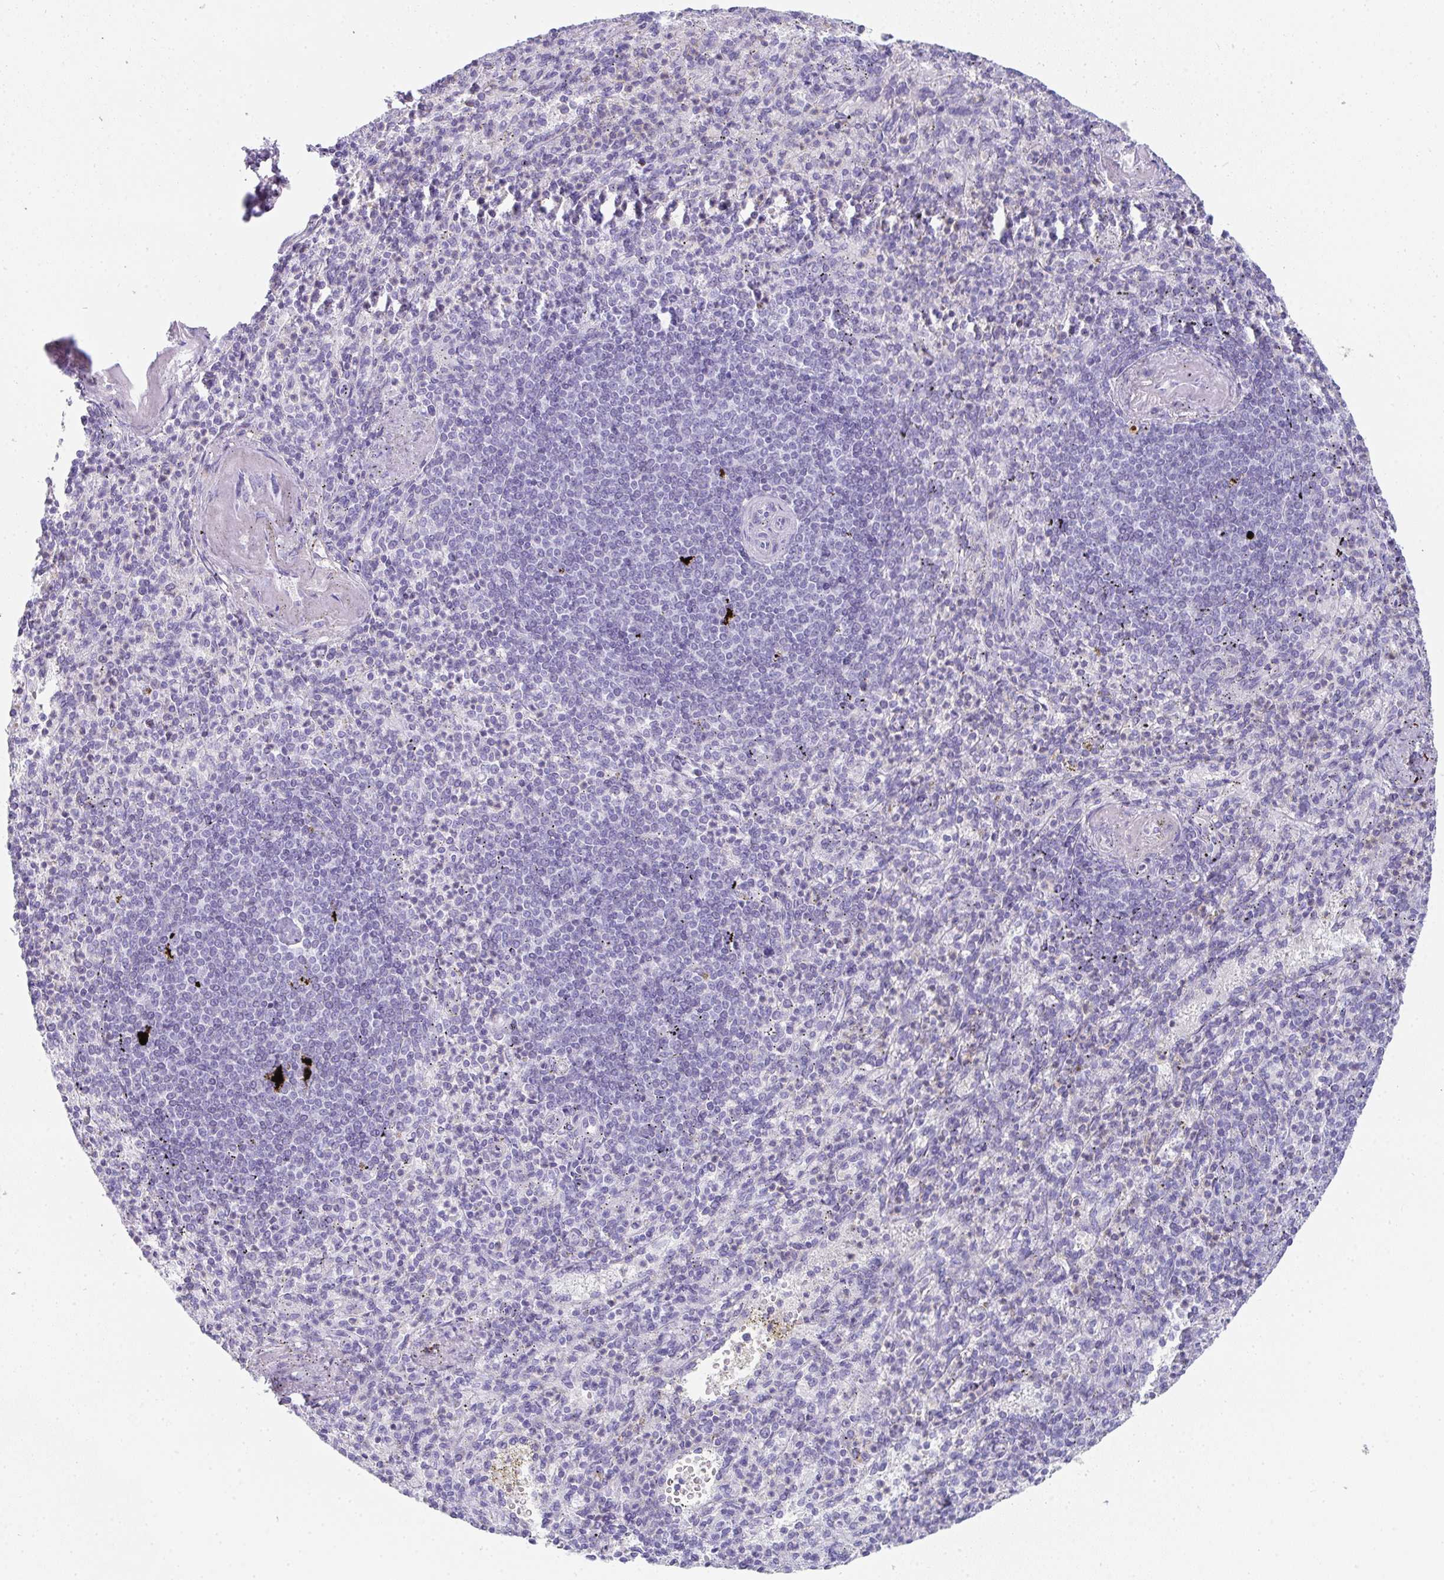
{"staining": {"intensity": "negative", "quantity": "none", "location": "none"}, "tissue": "spleen", "cell_type": "Cells in red pulp", "image_type": "normal", "snomed": [{"axis": "morphology", "description": "Normal tissue, NOS"}, {"axis": "topography", "description": "Spleen"}], "caption": "DAB (3,3'-diaminobenzidine) immunohistochemical staining of unremarkable human spleen demonstrates no significant positivity in cells in red pulp.", "gene": "PRND", "patient": {"sex": "female", "age": 74}}